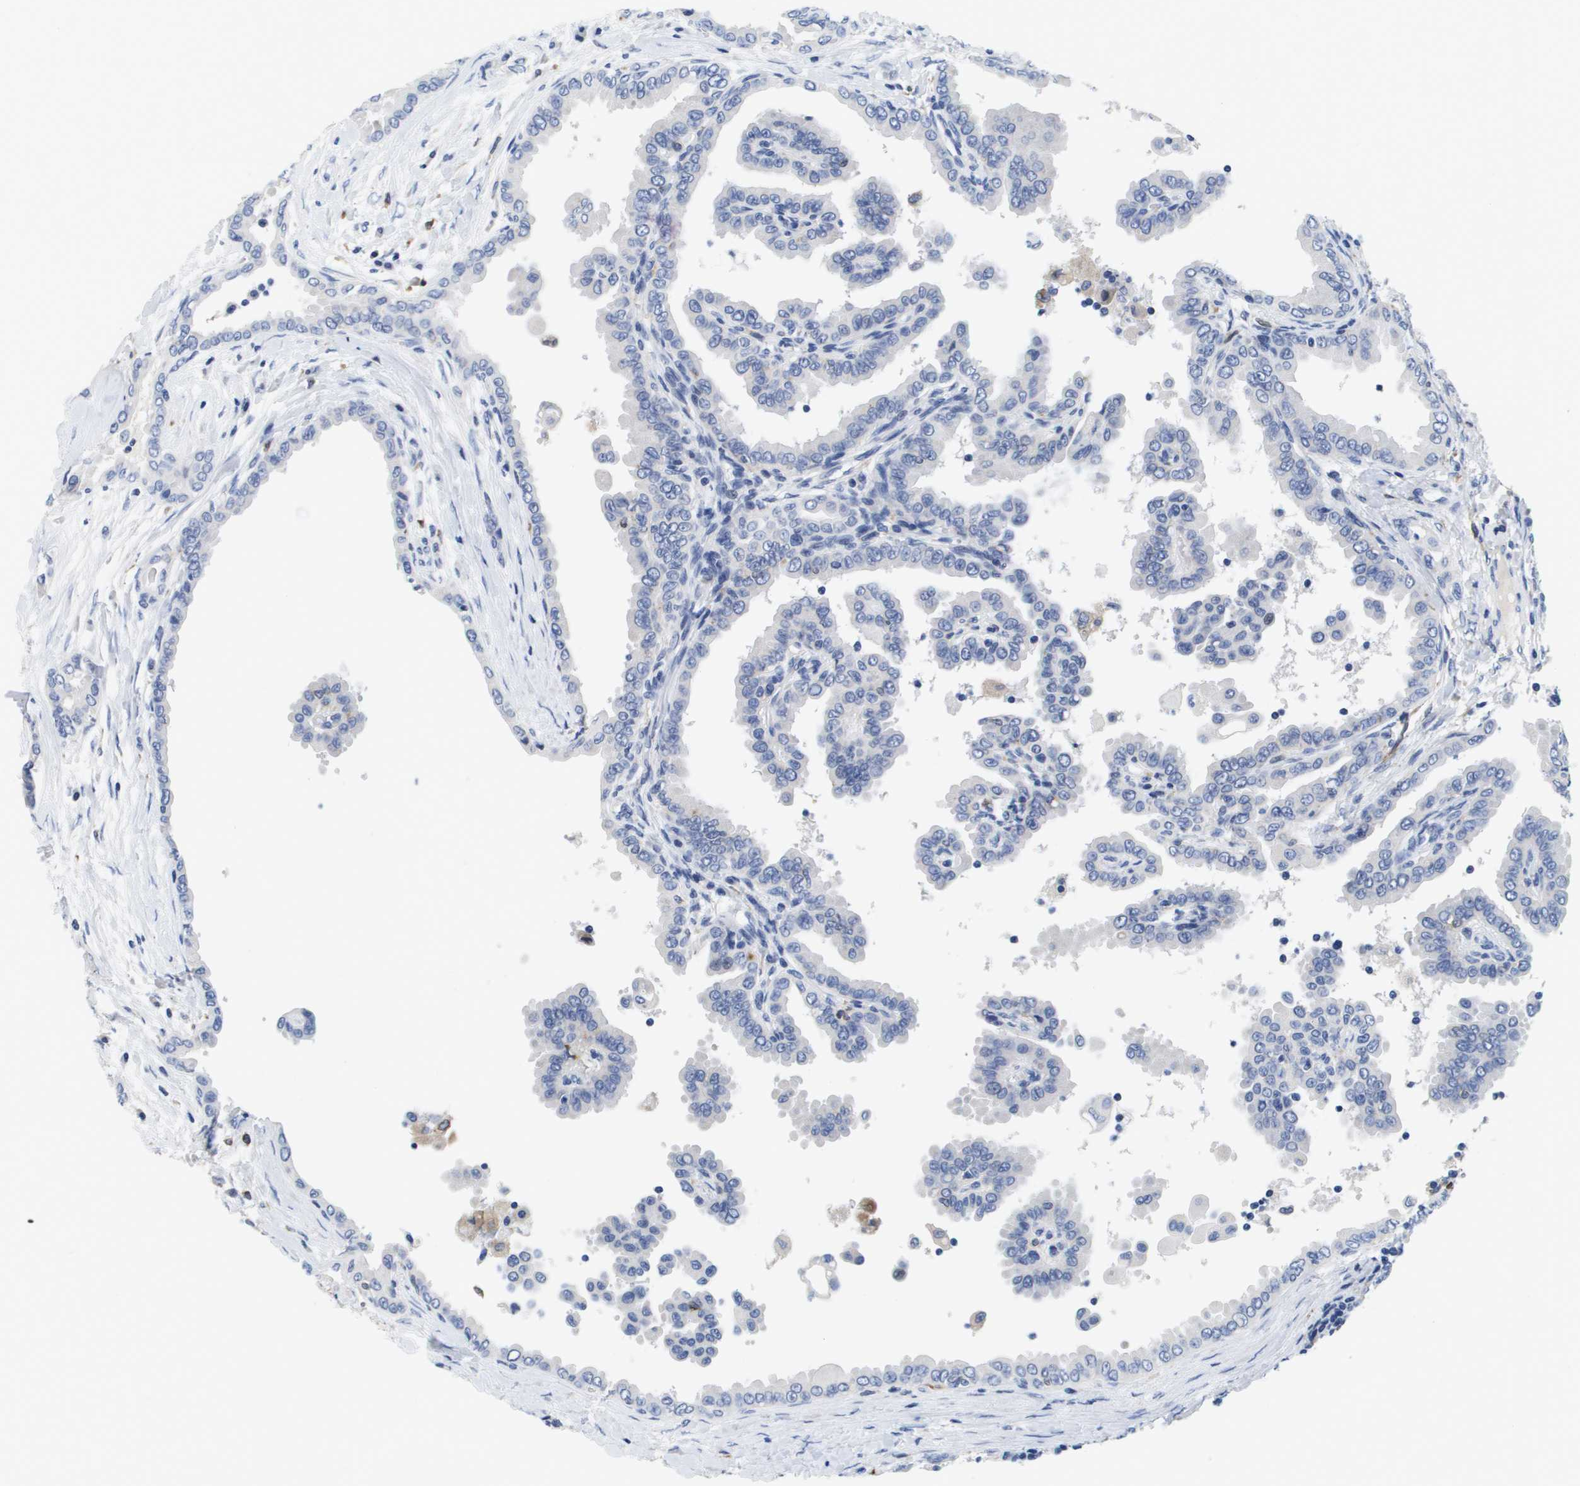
{"staining": {"intensity": "negative", "quantity": "none", "location": "none"}, "tissue": "thyroid cancer", "cell_type": "Tumor cells", "image_type": "cancer", "snomed": [{"axis": "morphology", "description": "Papillary adenocarcinoma, NOS"}, {"axis": "topography", "description": "Thyroid gland"}], "caption": "A histopathology image of human thyroid cancer (papillary adenocarcinoma) is negative for staining in tumor cells.", "gene": "HMOX1", "patient": {"sex": "male", "age": 33}}